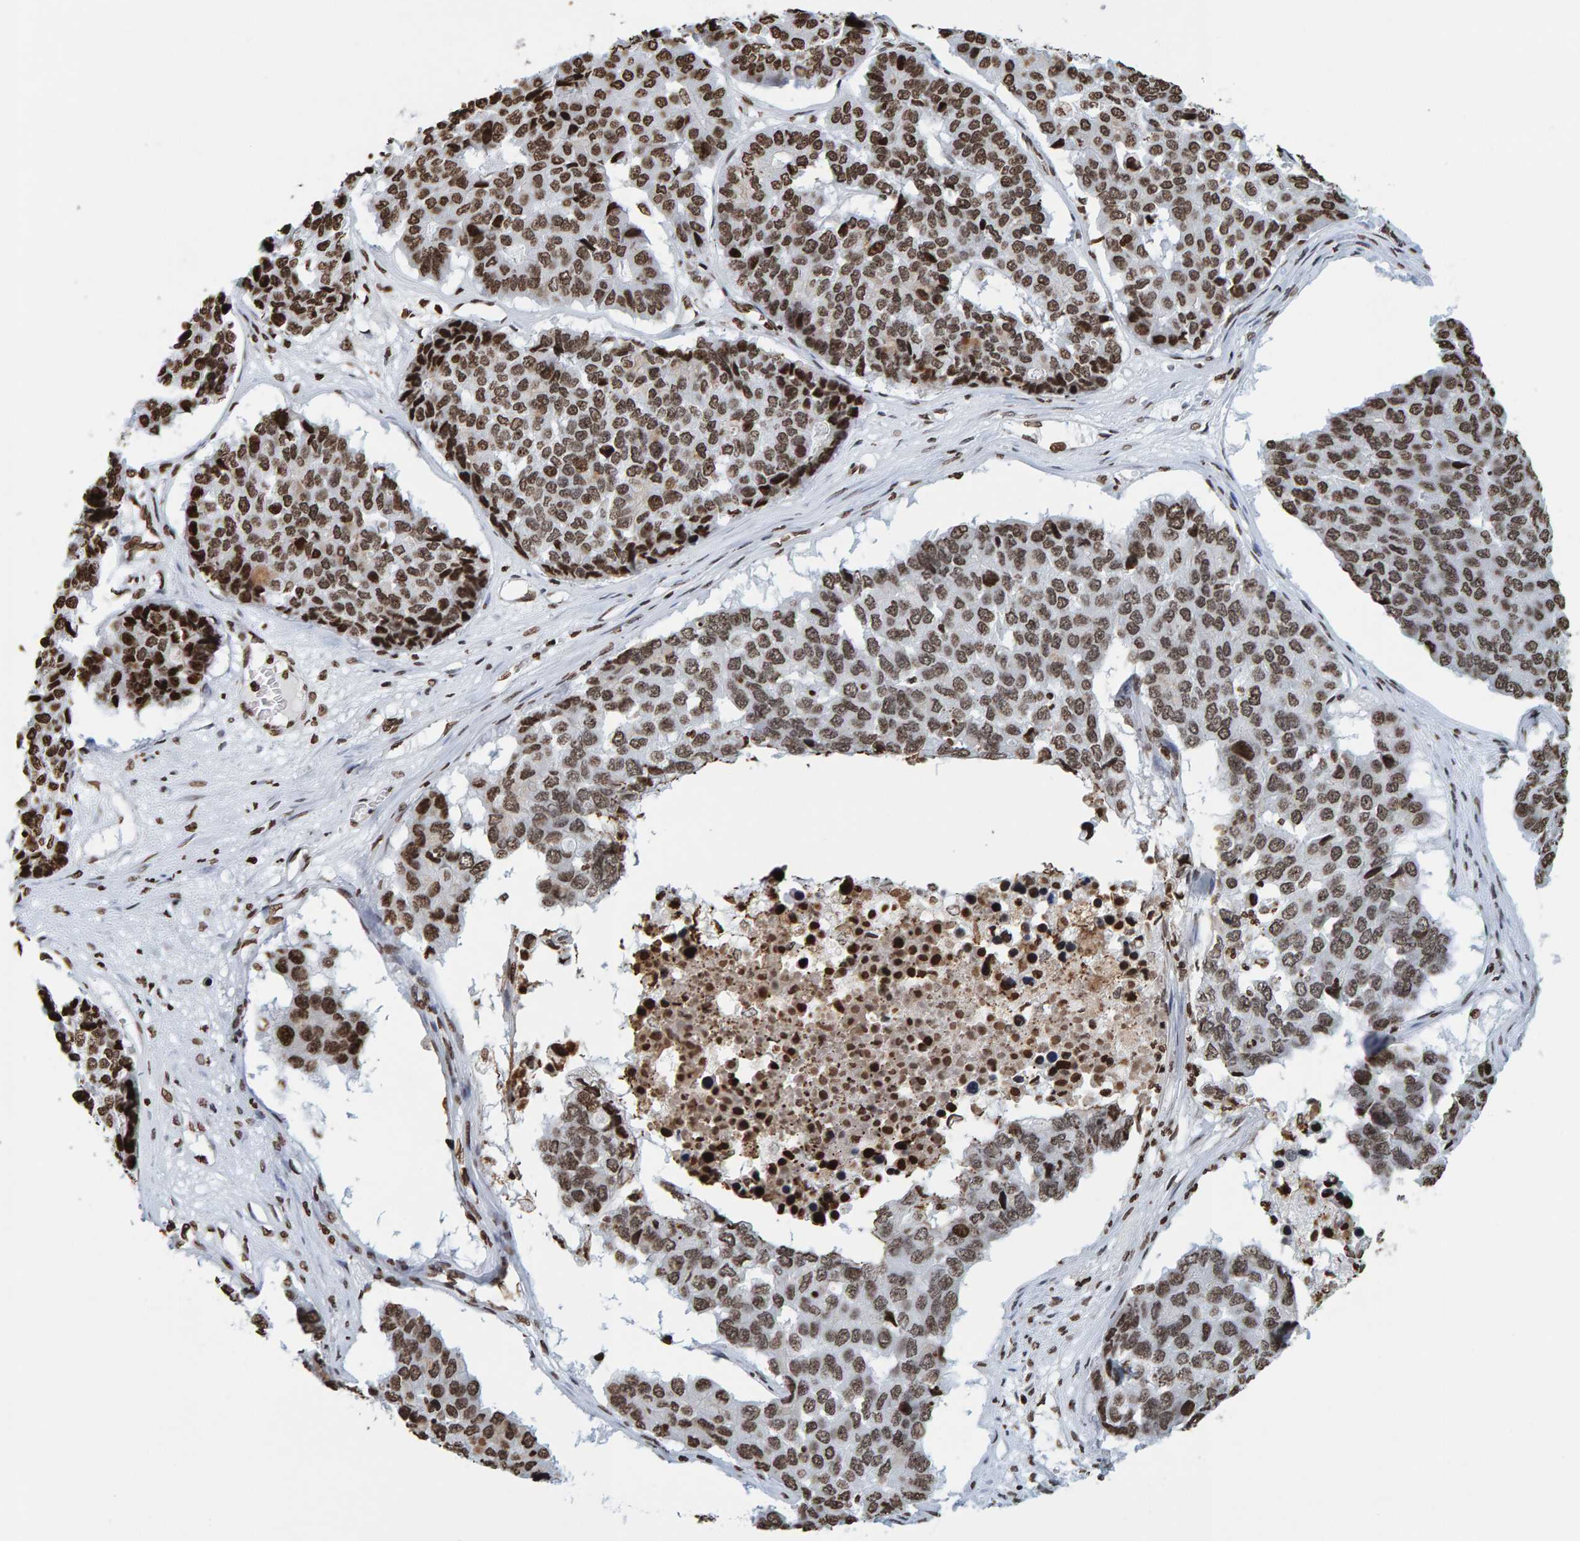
{"staining": {"intensity": "strong", "quantity": ">75%", "location": "nuclear"}, "tissue": "pancreatic cancer", "cell_type": "Tumor cells", "image_type": "cancer", "snomed": [{"axis": "morphology", "description": "Adenocarcinoma, NOS"}, {"axis": "topography", "description": "Pancreas"}], "caption": "Adenocarcinoma (pancreatic) stained with a protein marker exhibits strong staining in tumor cells.", "gene": "BRF2", "patient": {"sex": "male", "age": 50}}